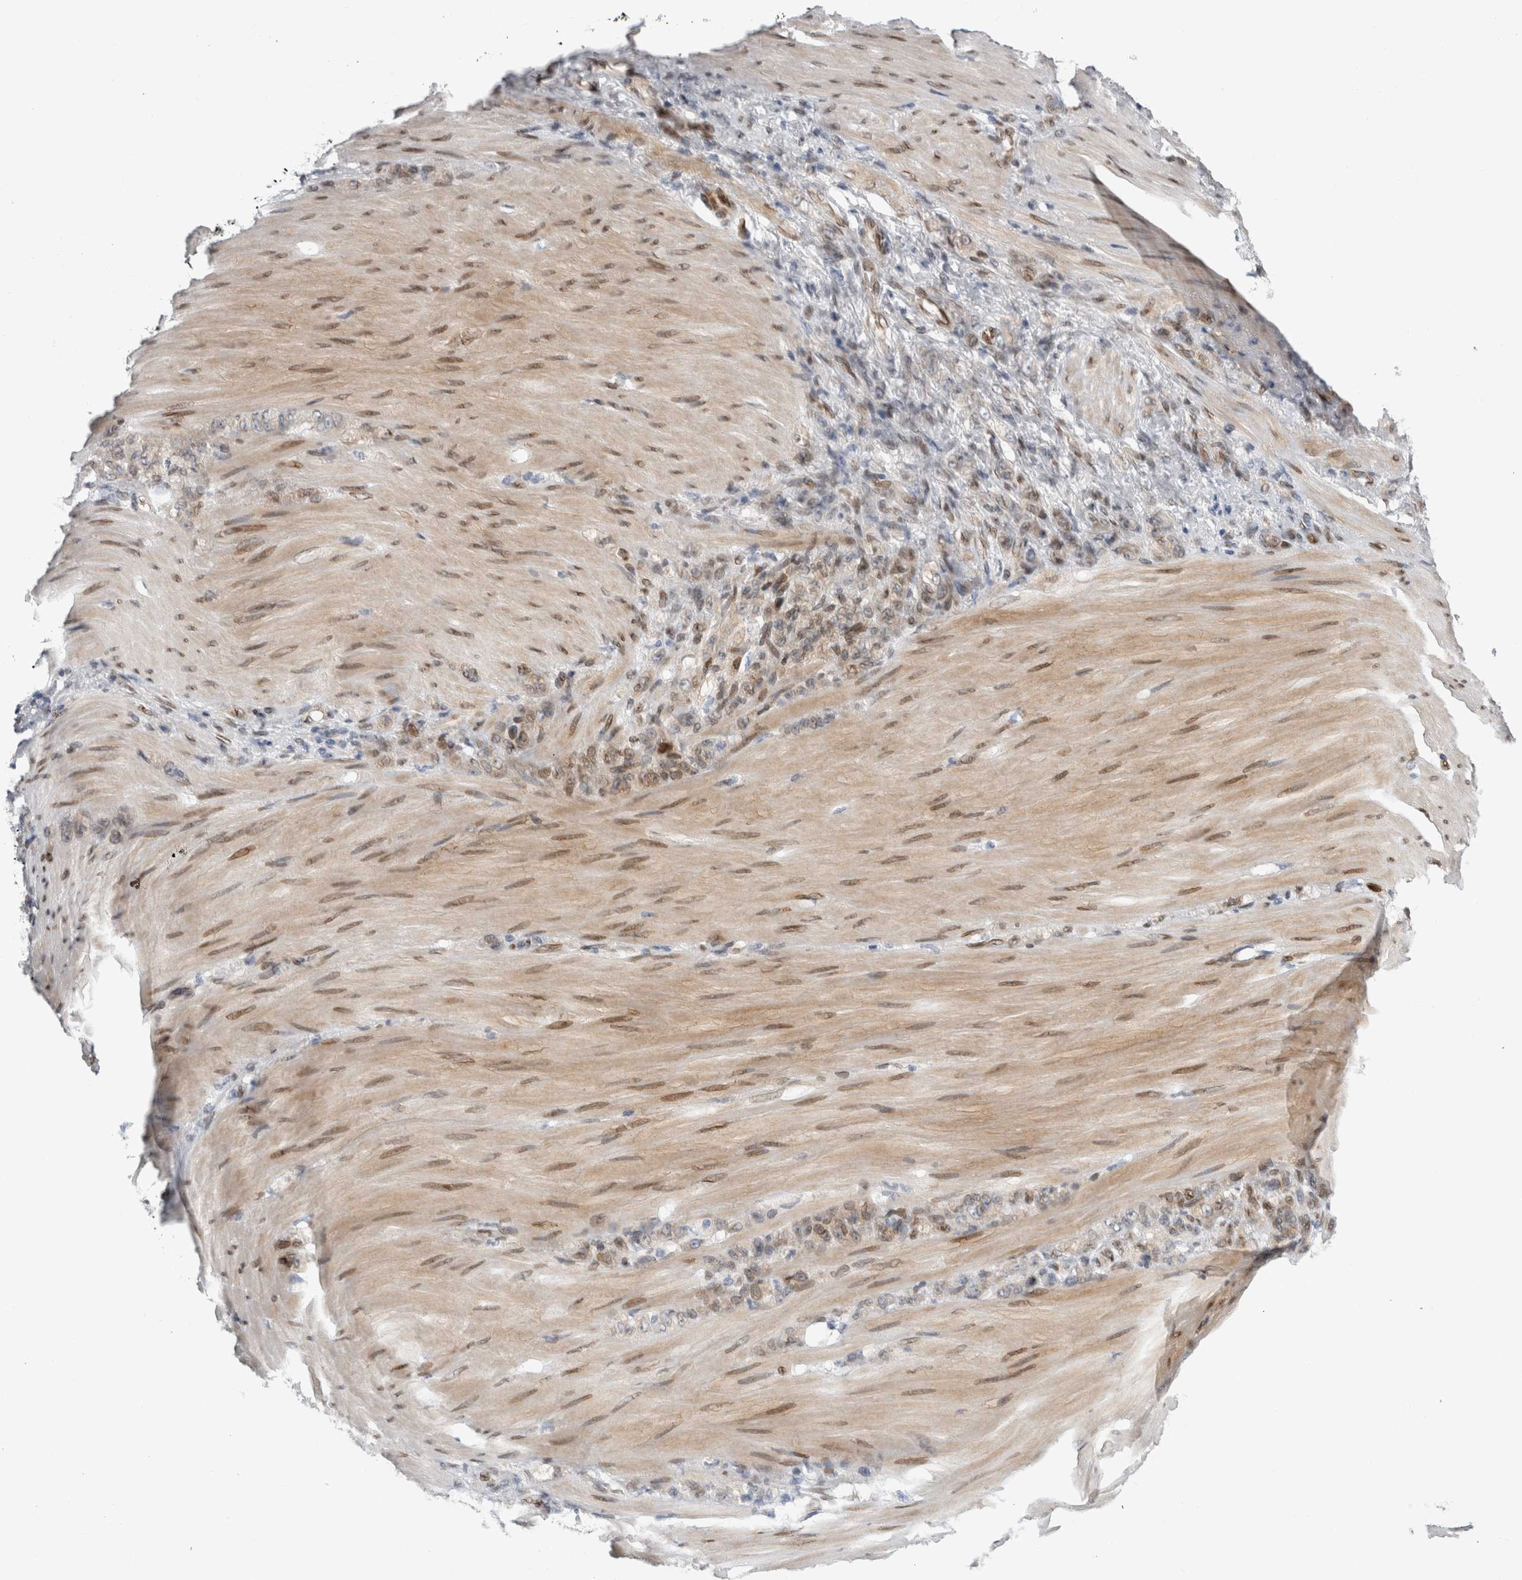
{"staining": {"intensity": "weak", "quantity": ">75%", "location": "nuclear"}, "tissue": "stomach cancer", "cell_type": "Tumor cells", "image_type": "cancer", "snomed": [{"axis": "morphology", "description": "Normal tissue, NOS"}, {"axis": "morphology", "description": "Adenocarcinoma, NOS"}, {"axis": "topography", "description": "Stomach"}], "caption": "Brown immunohistochemical staining in stomach adenocarcinoma reveals weak nuclear positivity in approximately >75% of tumor cells.", "gene": "DMTN", "patient": {"sex": "male", "age": 82}}